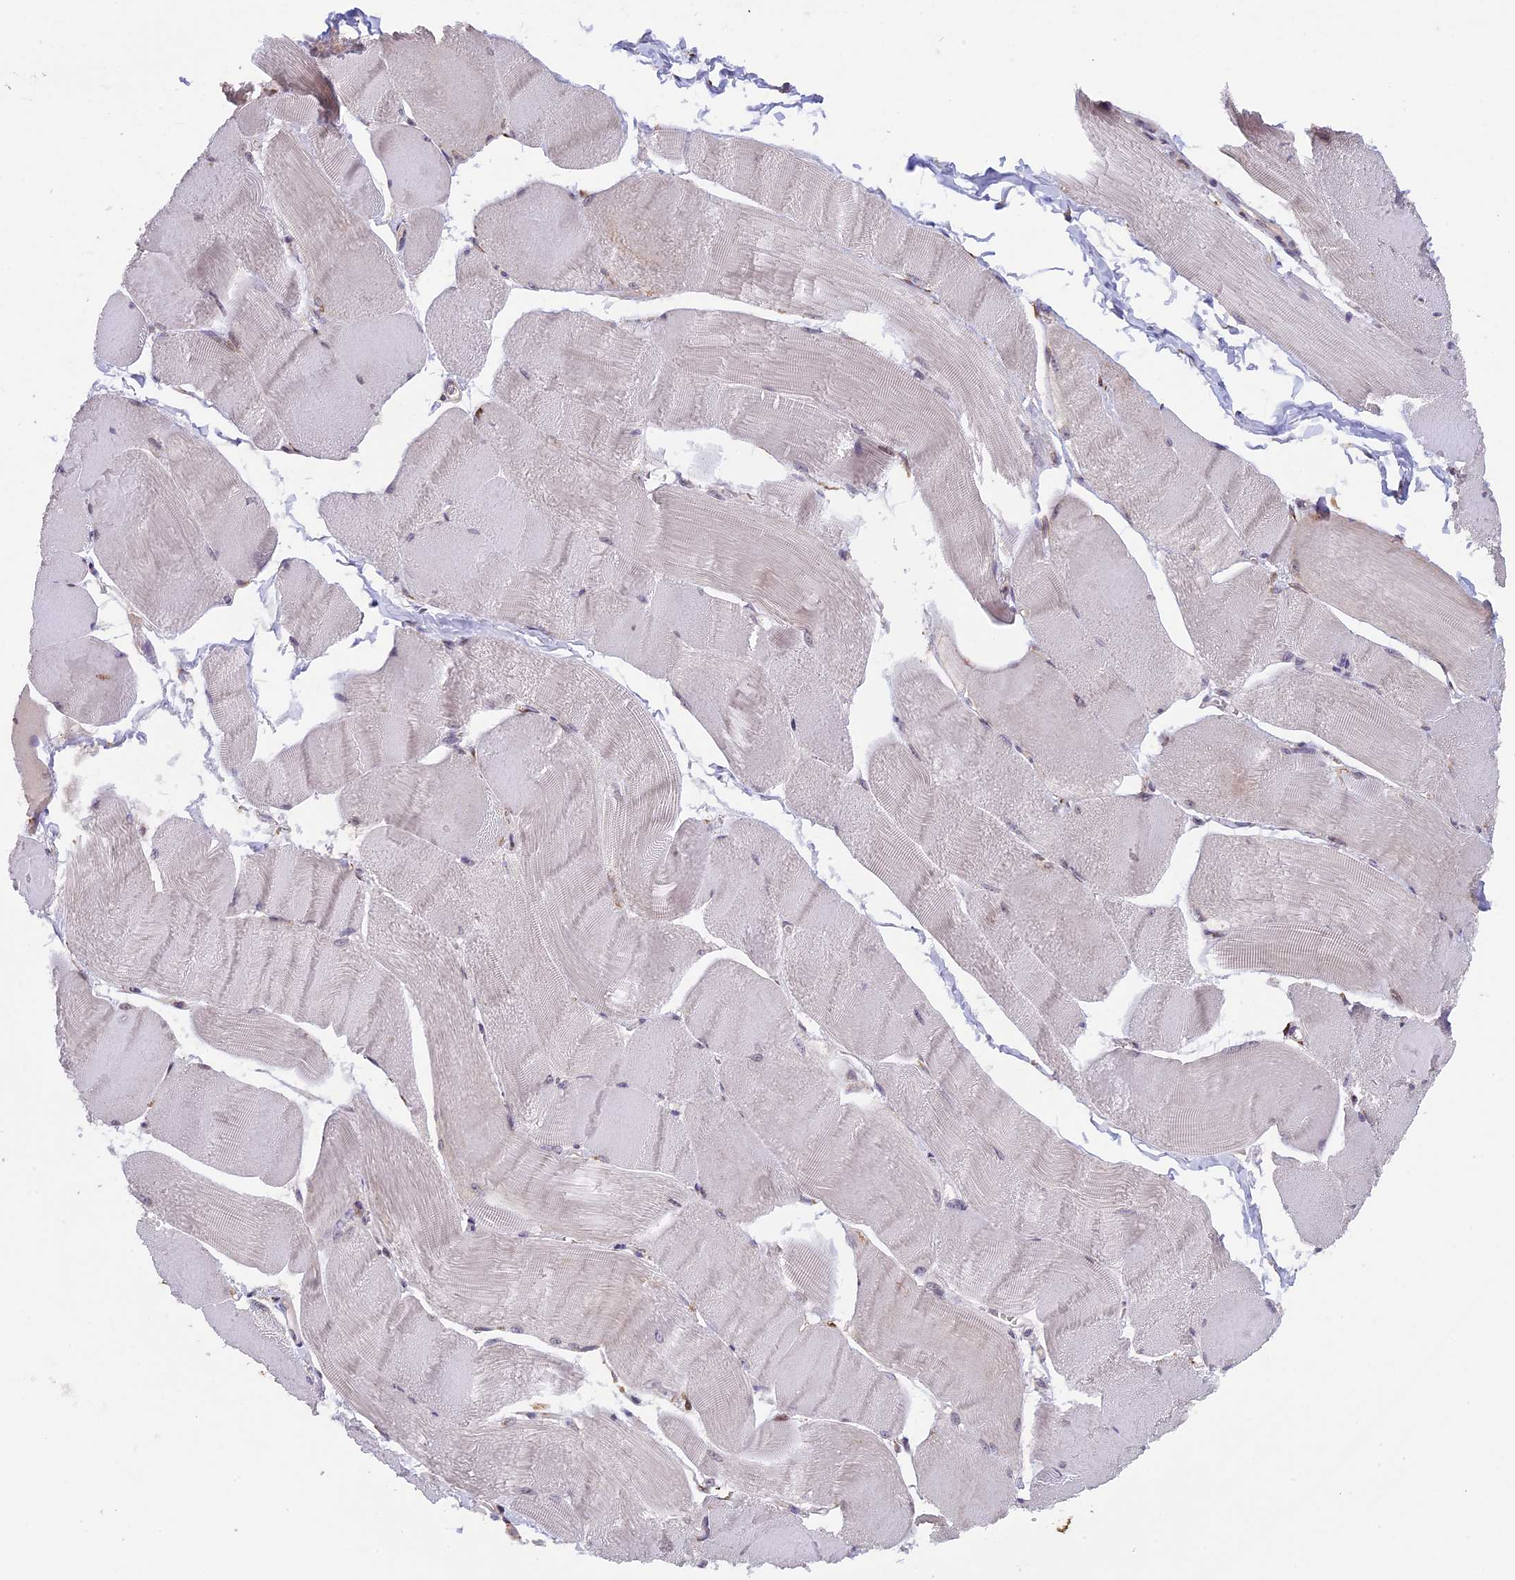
{"staining": {"intensity": "weak", "quantity": "<25%", "location": "cytoplasmic/membranous"}, "tissue": "skeletal muscle", "cell_type": "Myocytes", "image_type": "normal", "snomed": [{"axis": "morphology", "description": "Normal tissue, NOS"}, {"axis": "morphology", "description": "Basal cell carcinoma"}, {"axis": "topography", "description": "Skeletal muscle"}], "caption": "Protein analysis of normal skeletal muscle reveals no significant positivity in myocytes.", "gene": "DMRTA2", "patient": {"sex": "female", "age": 64}}